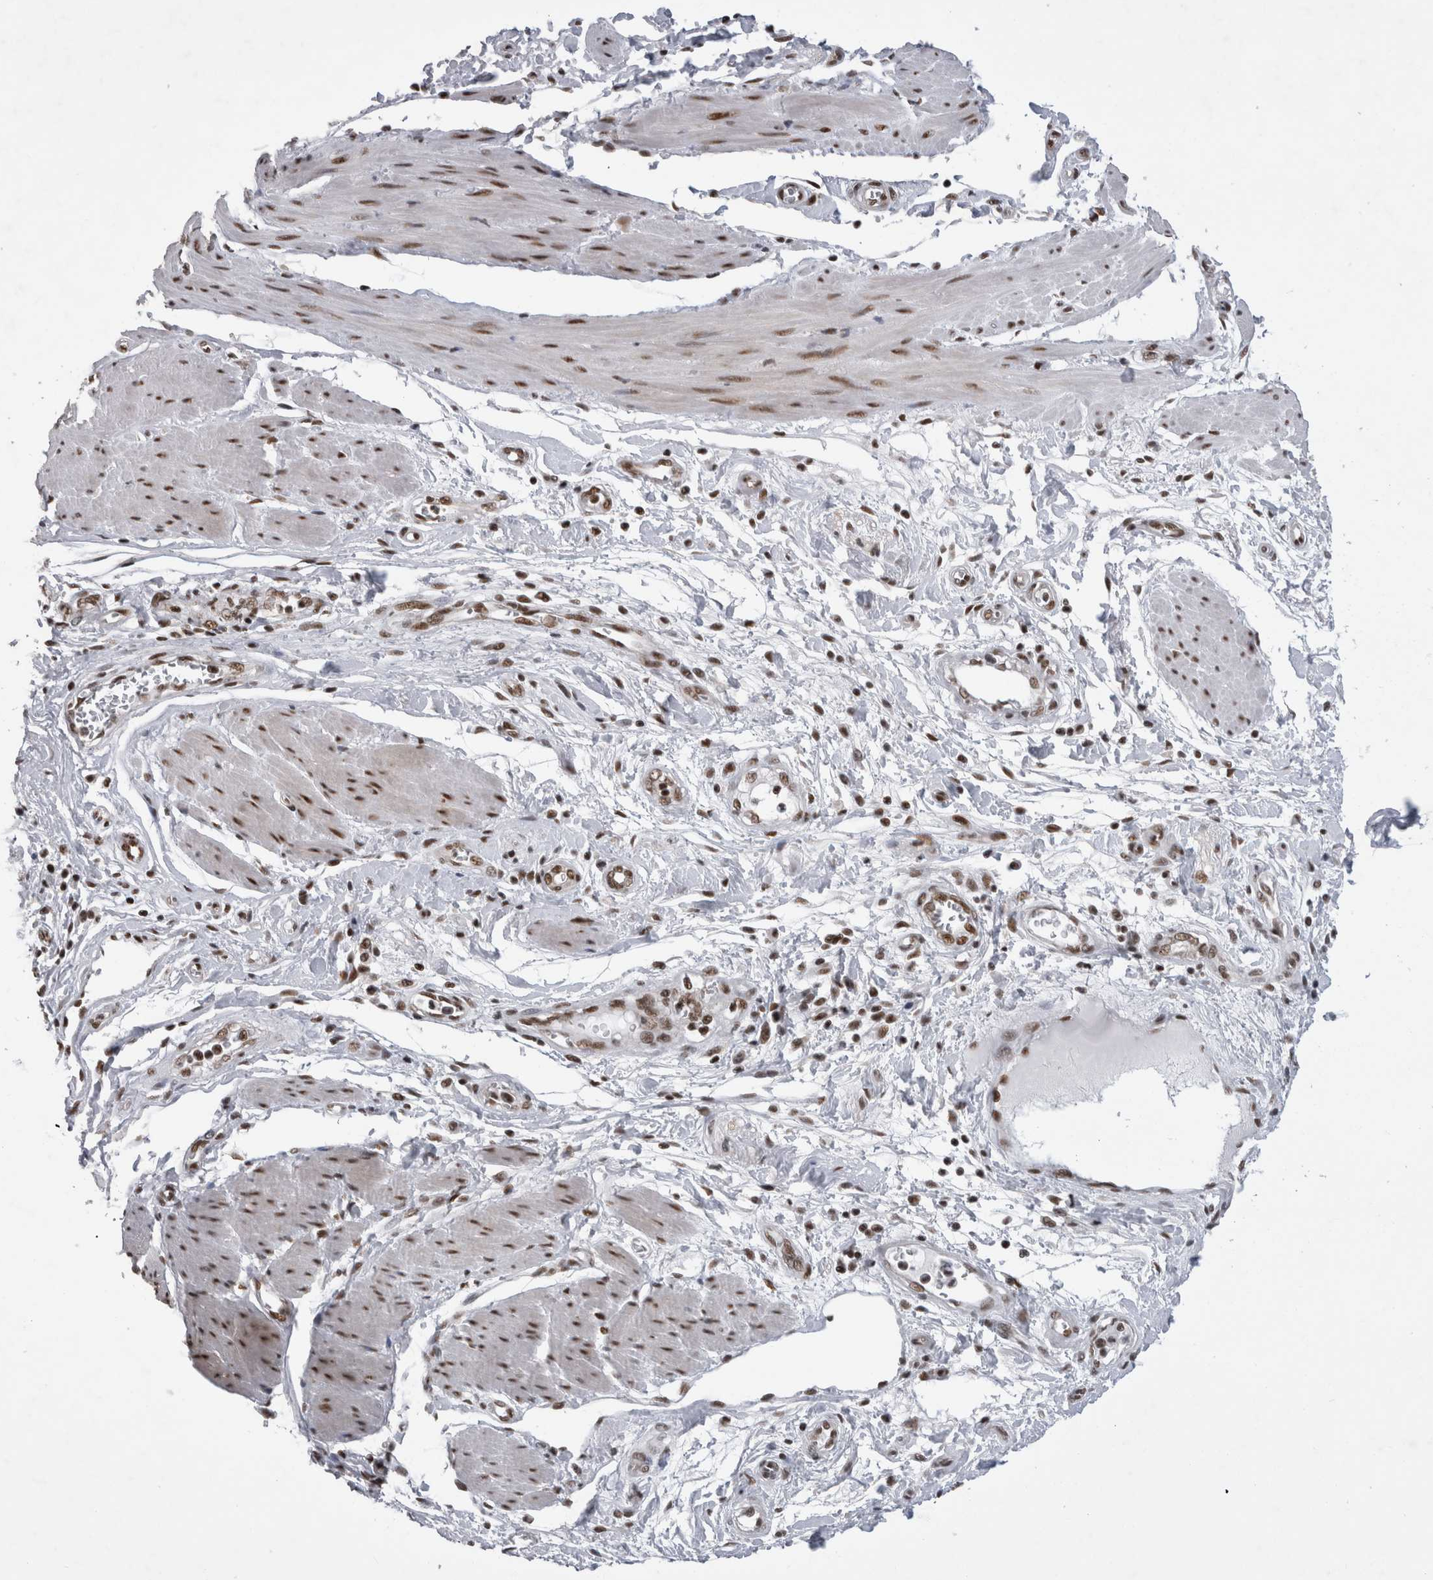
{"staining": {"intensity": "strong", "quantity": ">75%", "location": "nuclear"}, "tissue": "pancreatic cancer", "cell_type": "Tumor cells", "image_type": "cancer", "snomed": [{"axis": "morphology", "description": "Adenocarcinoma, NOS"}, {"axis": "topography", "description": "Pancreas"}], "caption": "Immunohistochemistry (IHC) image of human pancreatic adenocarcinoma stained for a protein (brown), which demonstrates high levels of strong nuclear expression in about >75% of tumor cells.", "gene": "CDK11A", "patient": {"sex": "male", "age": 74}}